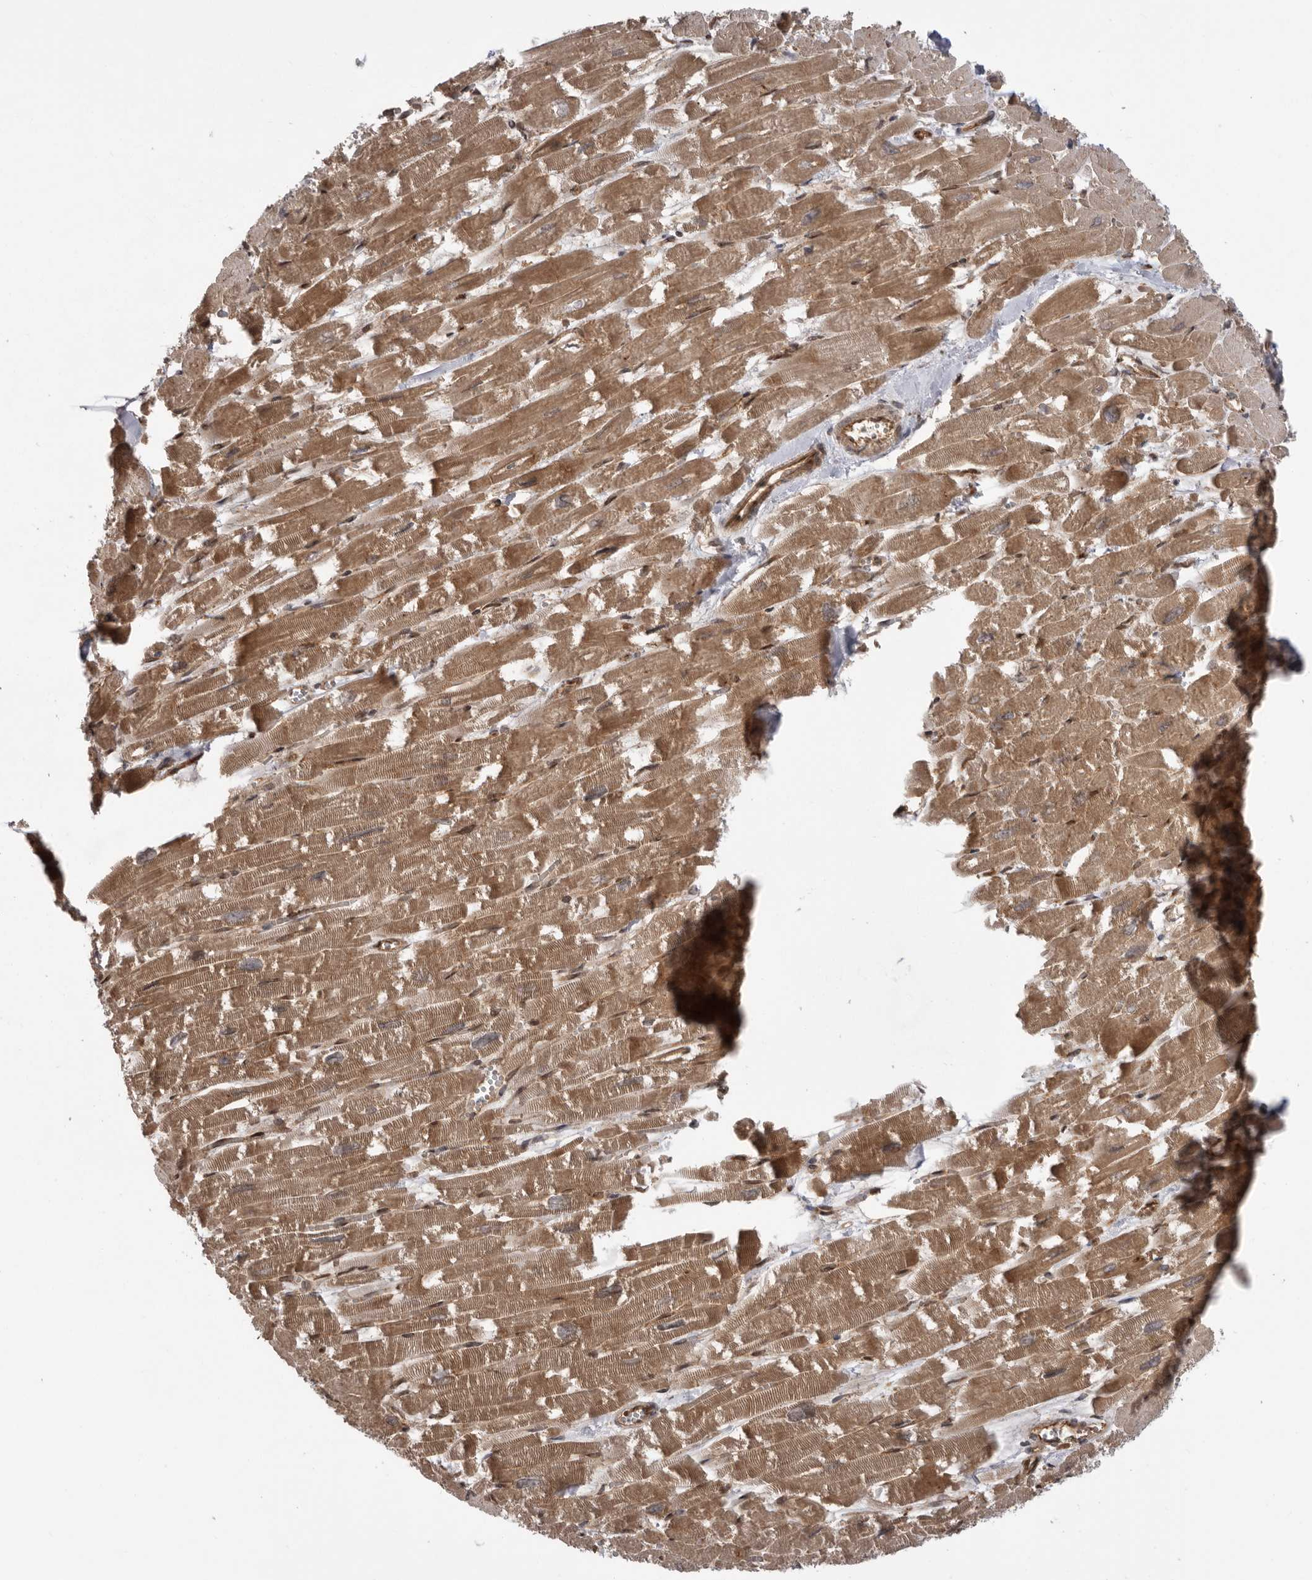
{"staining": {"intensity": "moderate", "quantity": ">75%", "location": "cytoplasmic/membranous,nuclear"}, "tissue": "heart muscle", "cell_type": "Cardiomyocytes", "image_type": "normal", "snomed": [{"axis": "morphology", "description": "Normal tissue, NOS"}, {"axis": "topography", "description": "Heart"}], "caption": "Immunohistochemistry photomicrograph of unremarkable heart muscle stained for a protein (brown), which exhibits medium levels of moderate cytoplasmic/membranous,nuclear expression in about >75% of cardiomyocytes.", "gene": "DHDDS", "patient": {"sex": "male", "age": 54}}